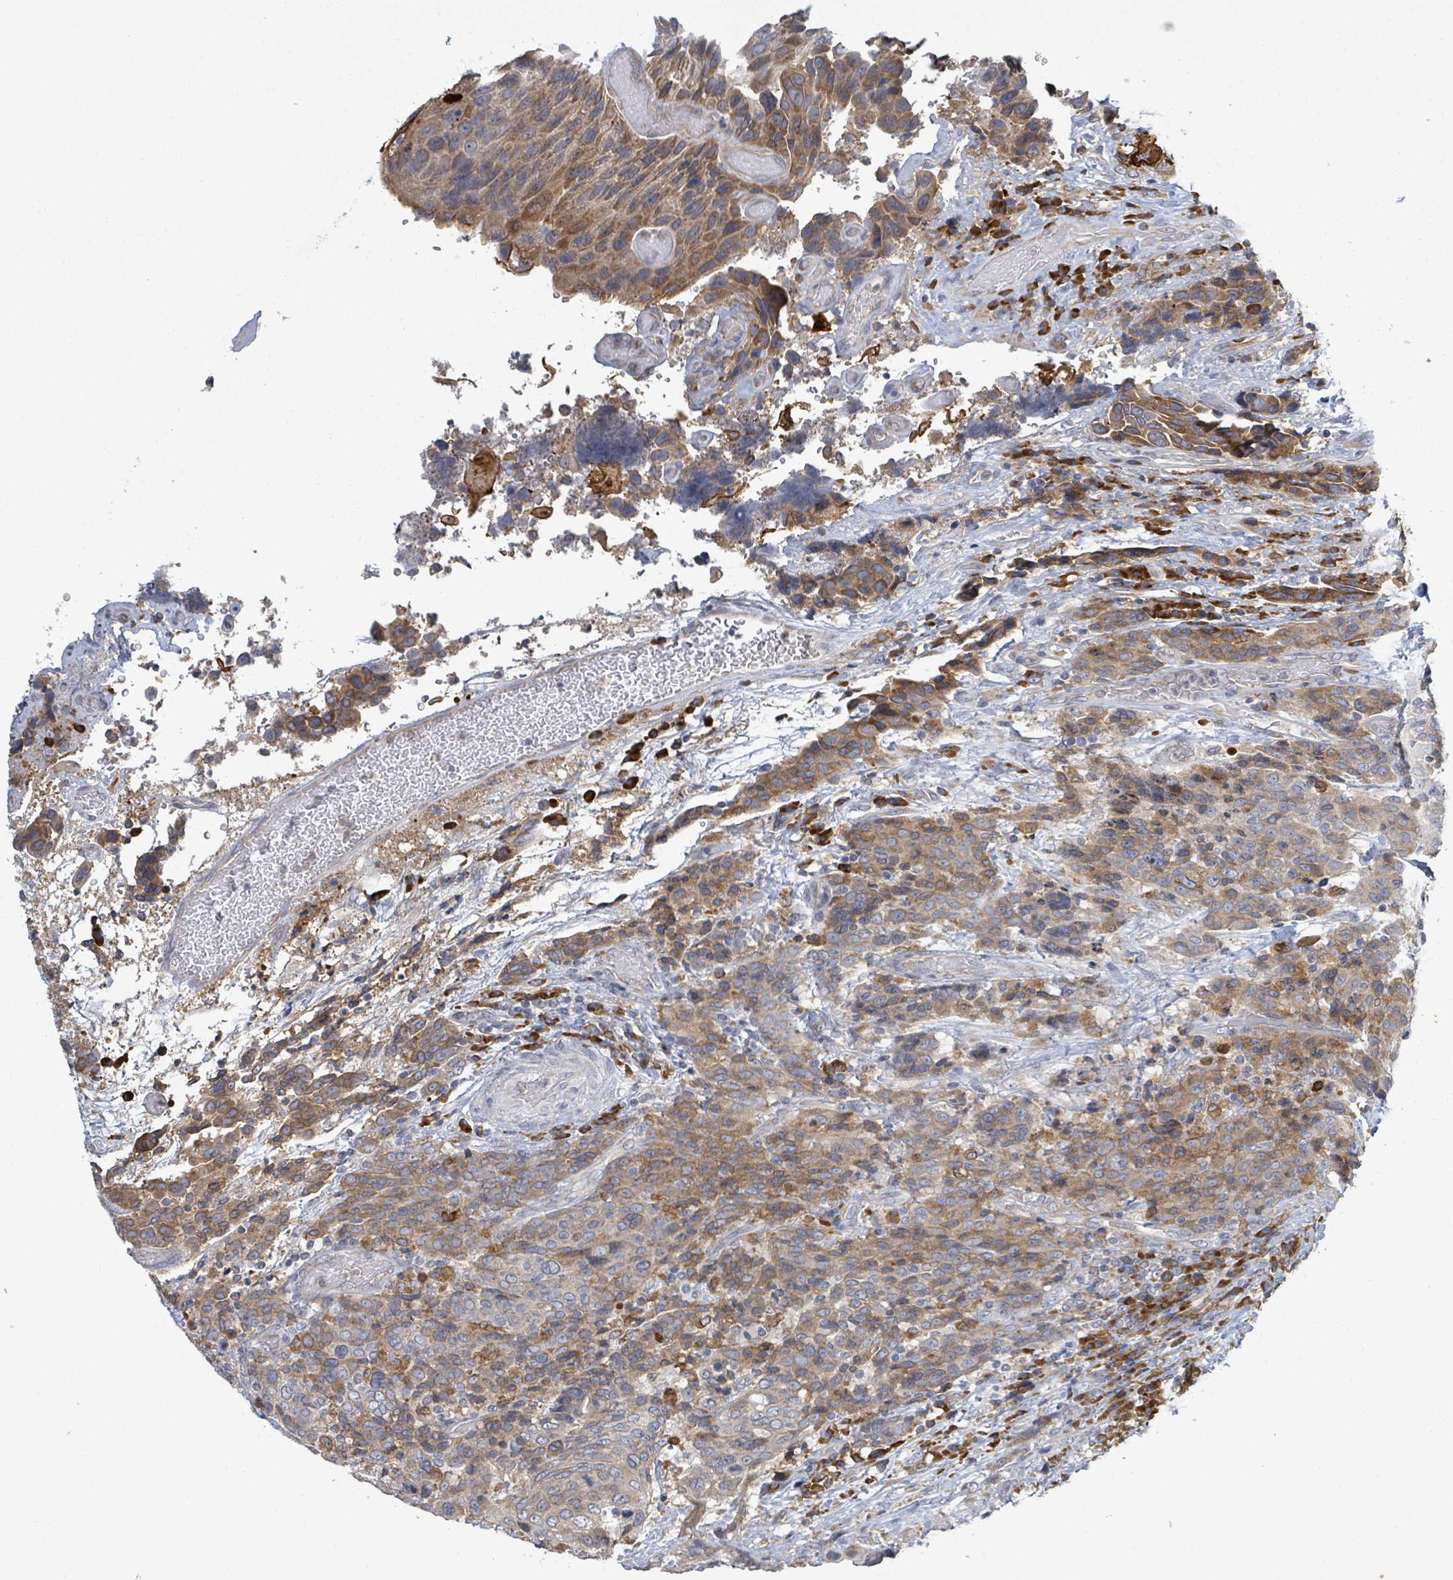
{"staining": {"intensity": "moderate", "quantity": "25%-75%", "location": "cytoplasmic/membranous"}, "tissue": "urothelial cancer", "cell_type": "Tumor cells", "image_type": "cancer", "snomed": [{"axis": "morphology", "description": "Urothelial carcinoma, High grade"}, {"axis": "topography", "description": "Urinary bladder"}], "caption": "High-power microscopy captured an IHC micrograph of high-grade urothelial carcinoma, revealing moderate cytoplasmic/membranous staining in approximately 25%-75% of tumor cells. The staining is performed using DAB brown chromogen to label protein expression. The nuclei are counter-stained blue using hematoxylin.", "gene": "ATP13A1", "patient": {"sex": "female", "age": 70}}